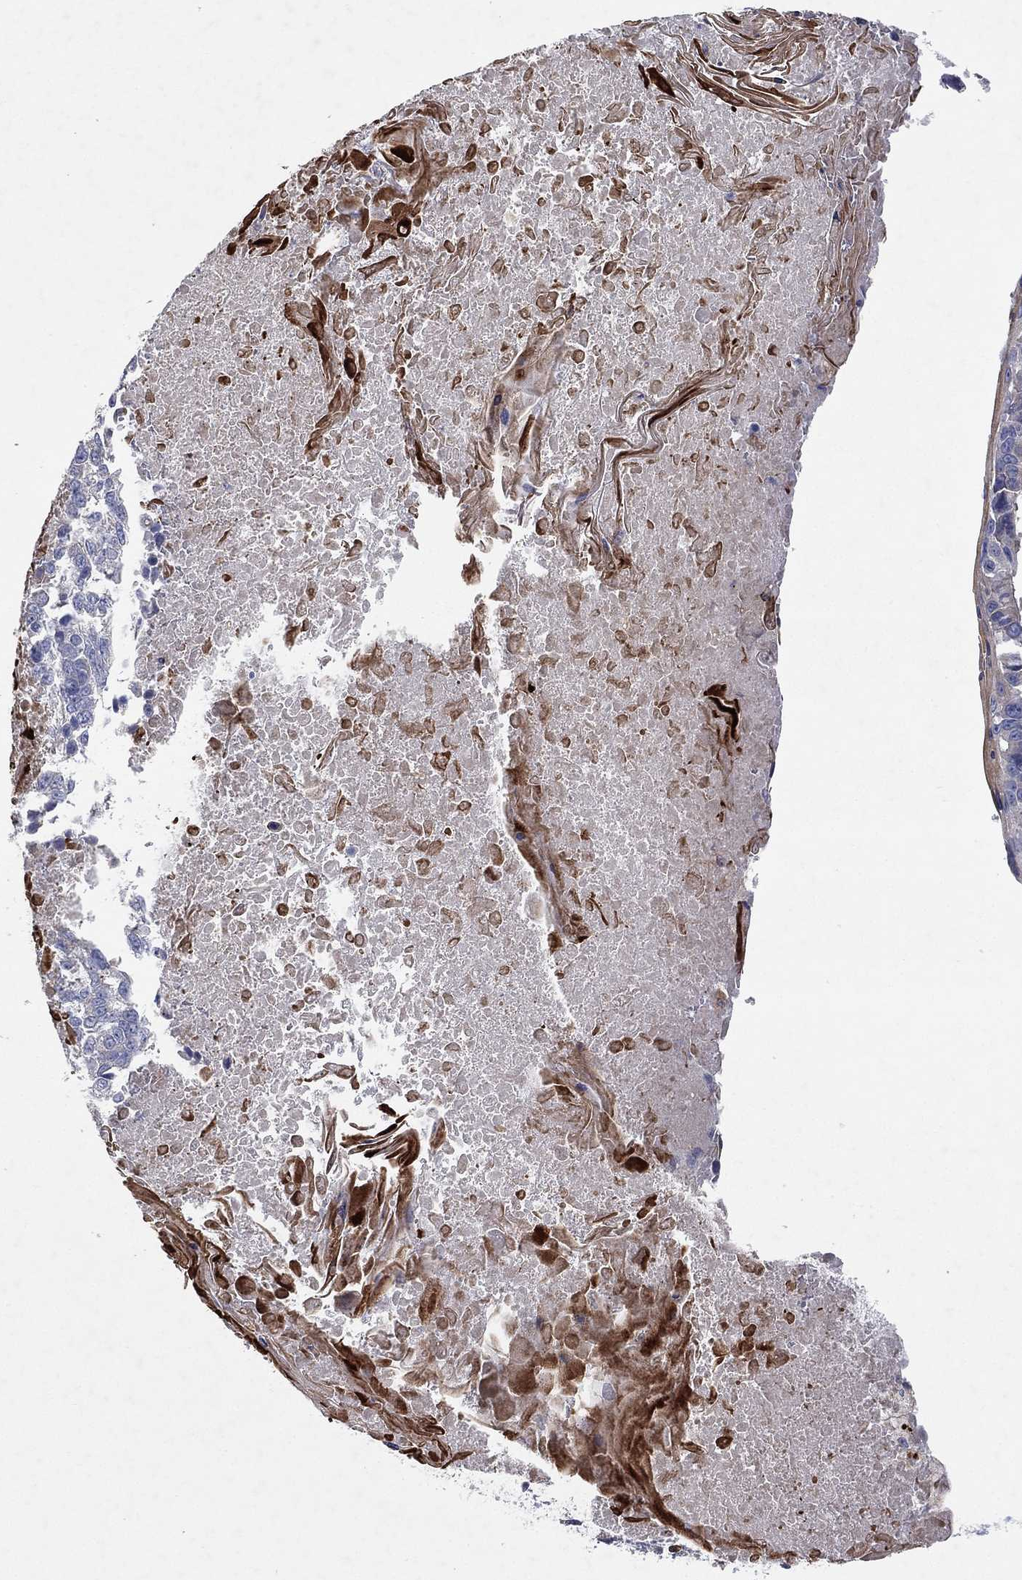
{"staining": {"intensity": "negative", "quantity": "none", "location": "none"}, "tissue": "lung cancer", "cell_type": "Tumor cells", "image_type": "cancer", "snomed": [{"axis": "morphology", "description": "Squamous cell carcinoma, NOS"}, {"axis": "topography", "description": "Lung"}], "caption": "A high-resolution histopathology image shows IHC staining of lung cancer, which exhibits no significant expression in tumor cells.", "gene": "FLI1", "patient": {"sex": "male", "age": 73}}